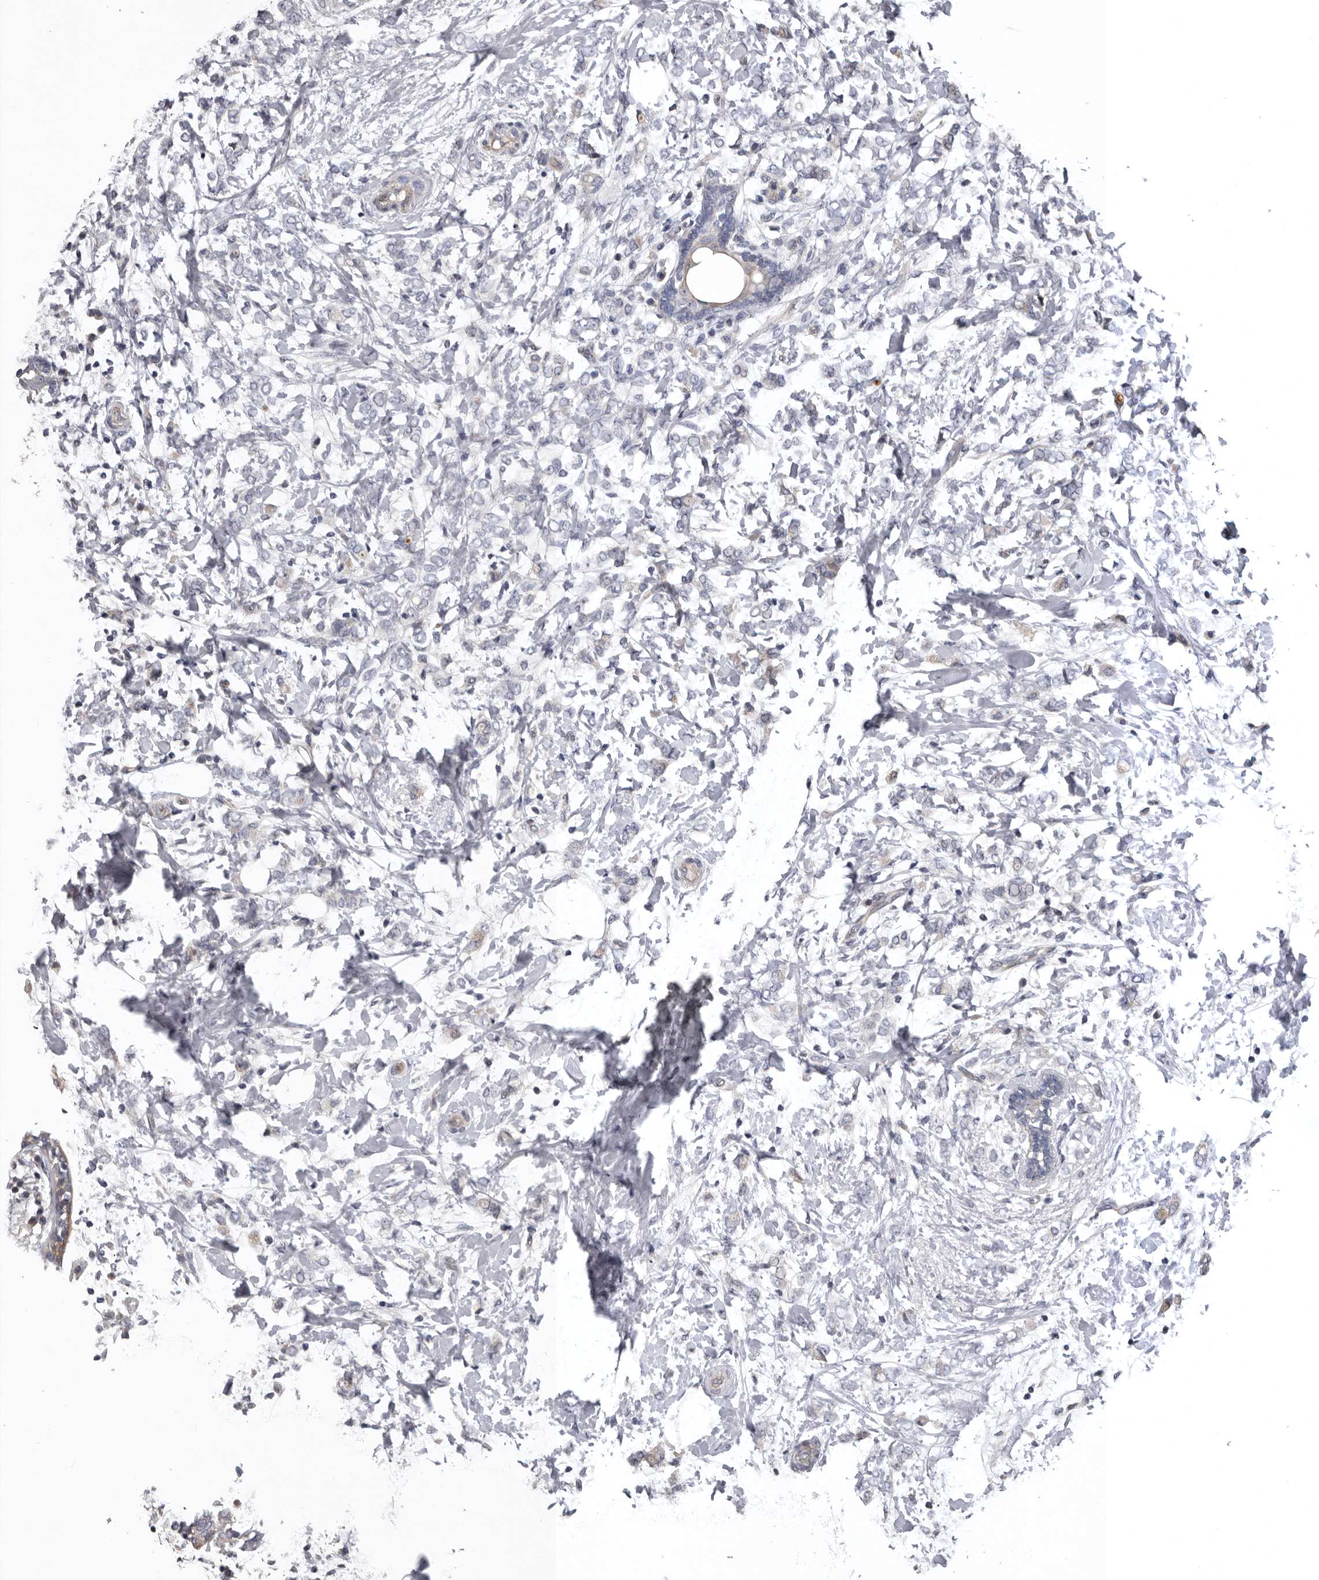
{"staining": {"intensity": "negative", "quantity": "none", "location": "none"}, "tissue": "breast cancer", "cell_type": "Tumor cells", "image_type": "cancer", "snomed": [{"axis": "morphology", "description": "Normal tissue, NOS"}, {"axis": "morphology", "description": "Lobular carcinoma"}, {"axis": "topography", "description": "Breast"}], "caption": "Immunohistochemistry (IHC) histopathology image of neoplastic tissue: human lobular carcinoma (breast) stained with DAB (3,3'-diaminobenzidine) demonstrates no significant protein staining in tumor cells.", "gene": "RNF217", "patient": {"sex": "female", "age": 47}}